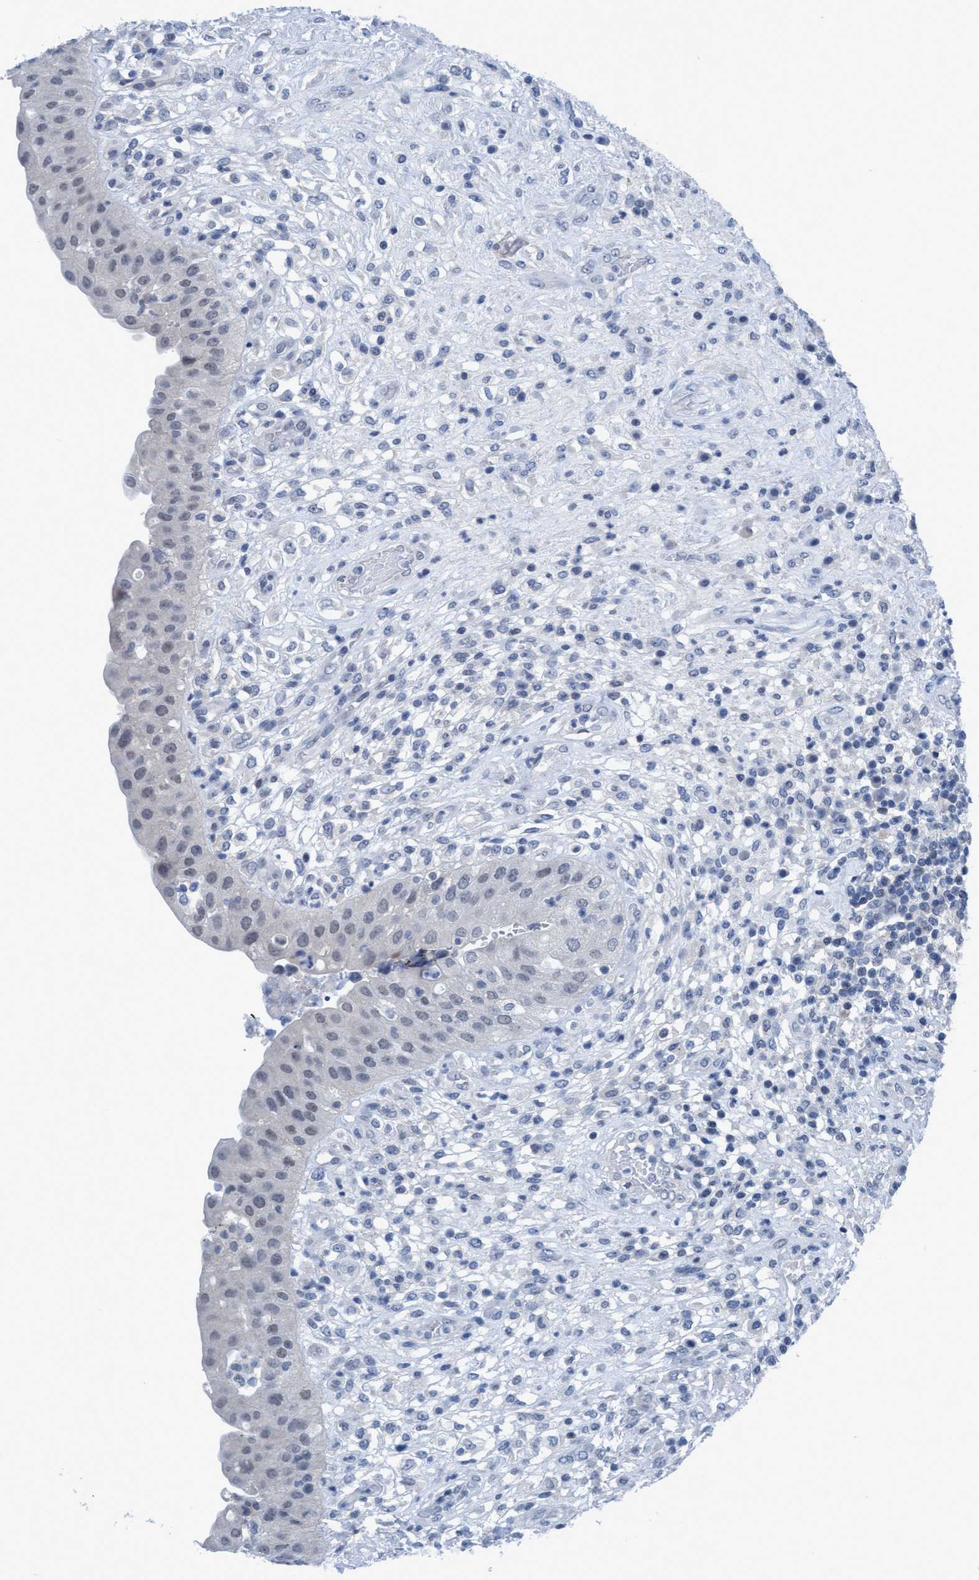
{"staining": {"intensity": "negative", "quantity": "none", "location": "none"}, "tissue": "urinary bladder", "cell_type": "Urothelial cells", "image_type": "normal", "snomed": [{"axis": "morphology", "description": "Normal tissue, NOS"}, {"axis": "topography", "description": "Urinary bladder"}], "caption": "DAB immunohistochemical staining of unremarkable human urinary bladder exhibits no significant staining in urothelial cells. The staining was performed using DAB to visualize the protein expression in brown, while the nuclei were stained in blue with hematoxylin (Magnification: 20x).", "gene": "DNAI1", "patient": {"sex": "female", "age": 62}}